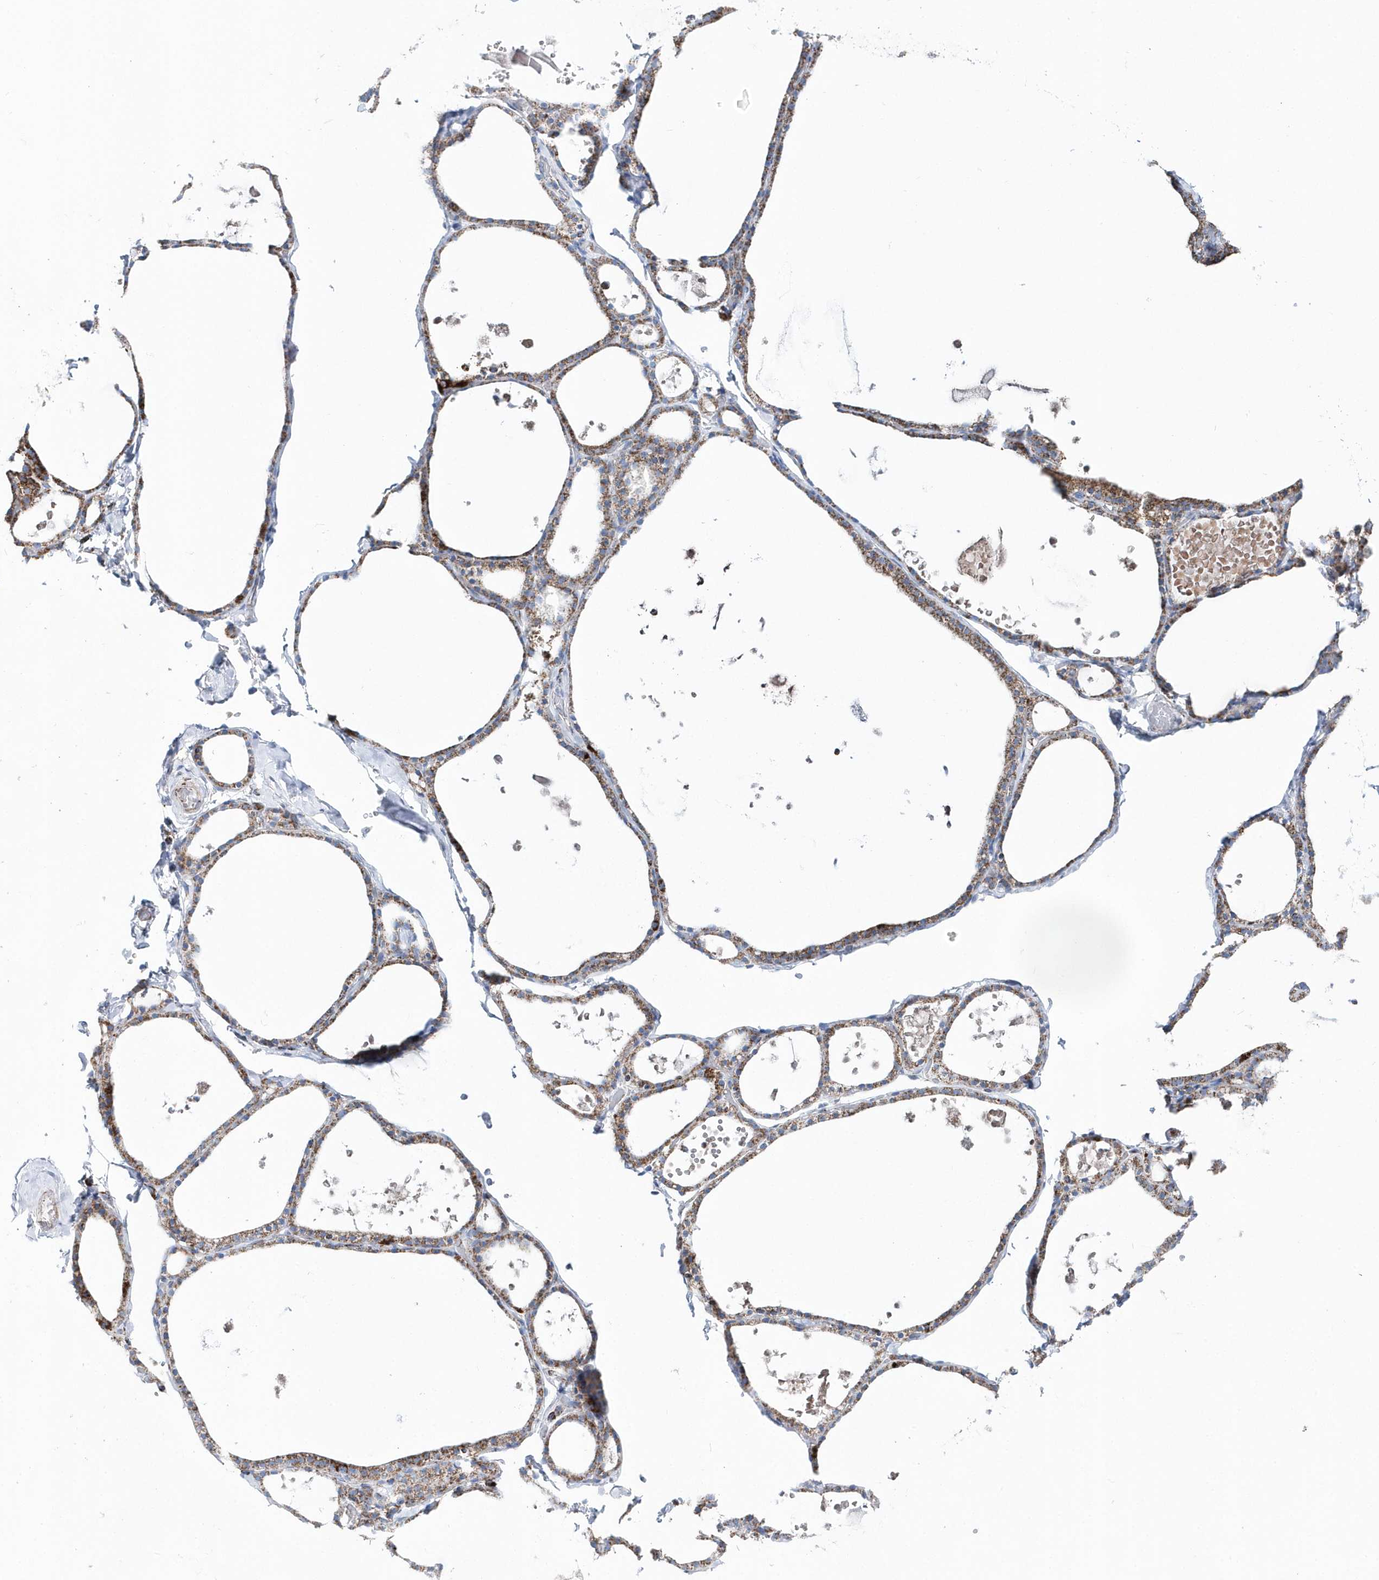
{"staining": {"intensity": "moderate", "quantity": ">75%", "location": "cytoplasmic/membranous"}, "tissue": "thyroid gland", "cell_type": "Glandular cells", "image_type": "normal", "snomed": [{"axis": "morphology", "description": "Normal tissue, NOS"}, {"axis": "topography", "description": "Thyroid gland"}], "caption": "Immunohistochemical staining of unremarkable thyroid gland shows medium levels of moderate cytoplasmic/membranous positivity in about >75% of glandular cells.", "gene": "TMCO6", "patient": {"sex": "male", "age": 56}}